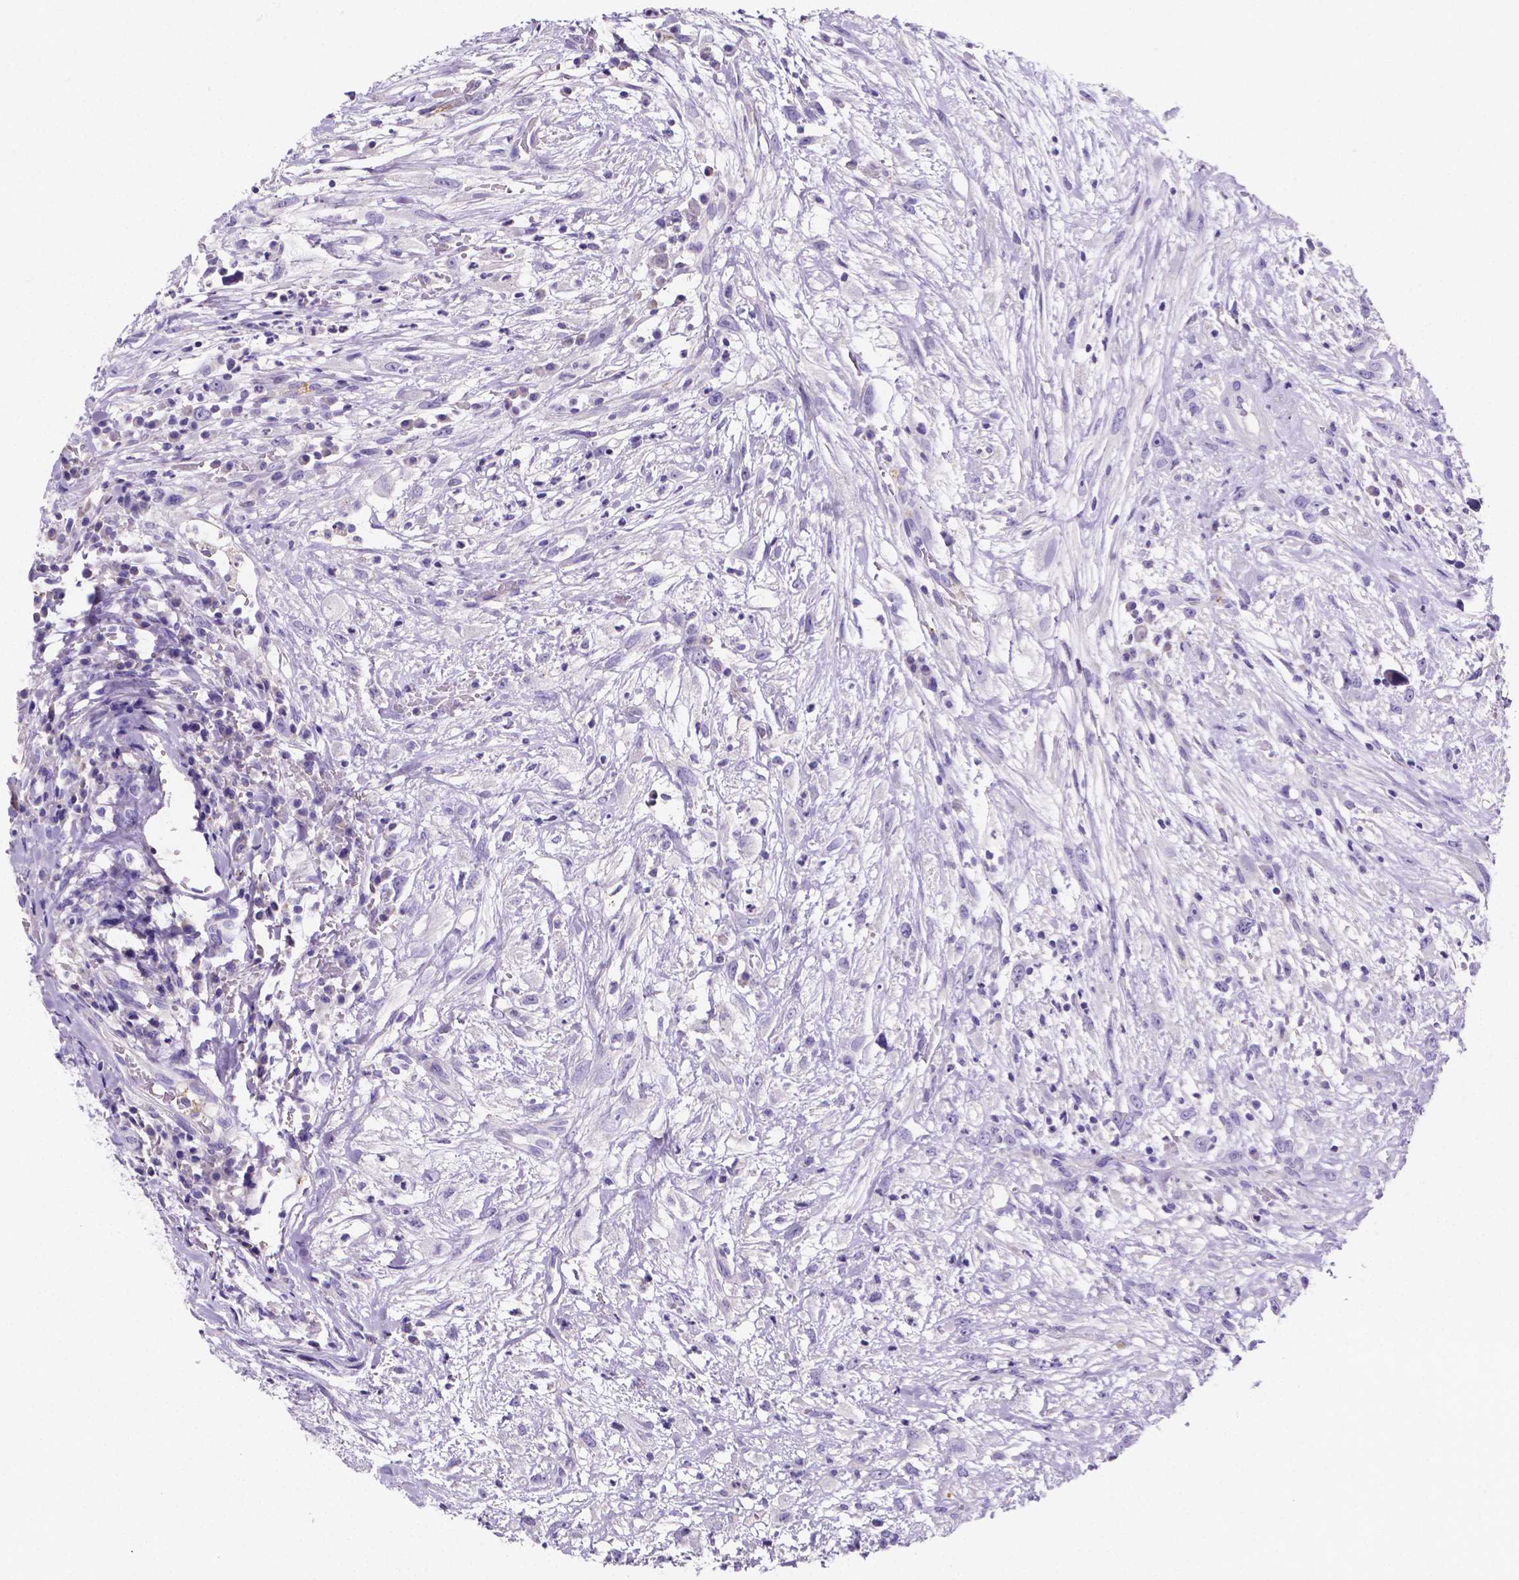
{"staining": {"intensity": "negative", "quantity": "none", "location": "none"}, "tissue": "head and neck cancer", "cell_type": "Tumor cells", "image_type": "cancer", "snomed": [{"axis": "morphology", "description": "Squamous cell carcinoma, NOS"}, {"axis": "topography", "description": "Head-Neck"}], "caption": "This is an immunohistochemistry micrograph of human head and neck cancer (squamous cell carcinoma). There is no expression in tumor cells.", "gene": "NRGN", "patient": {"sex": "male", "age": 65}}